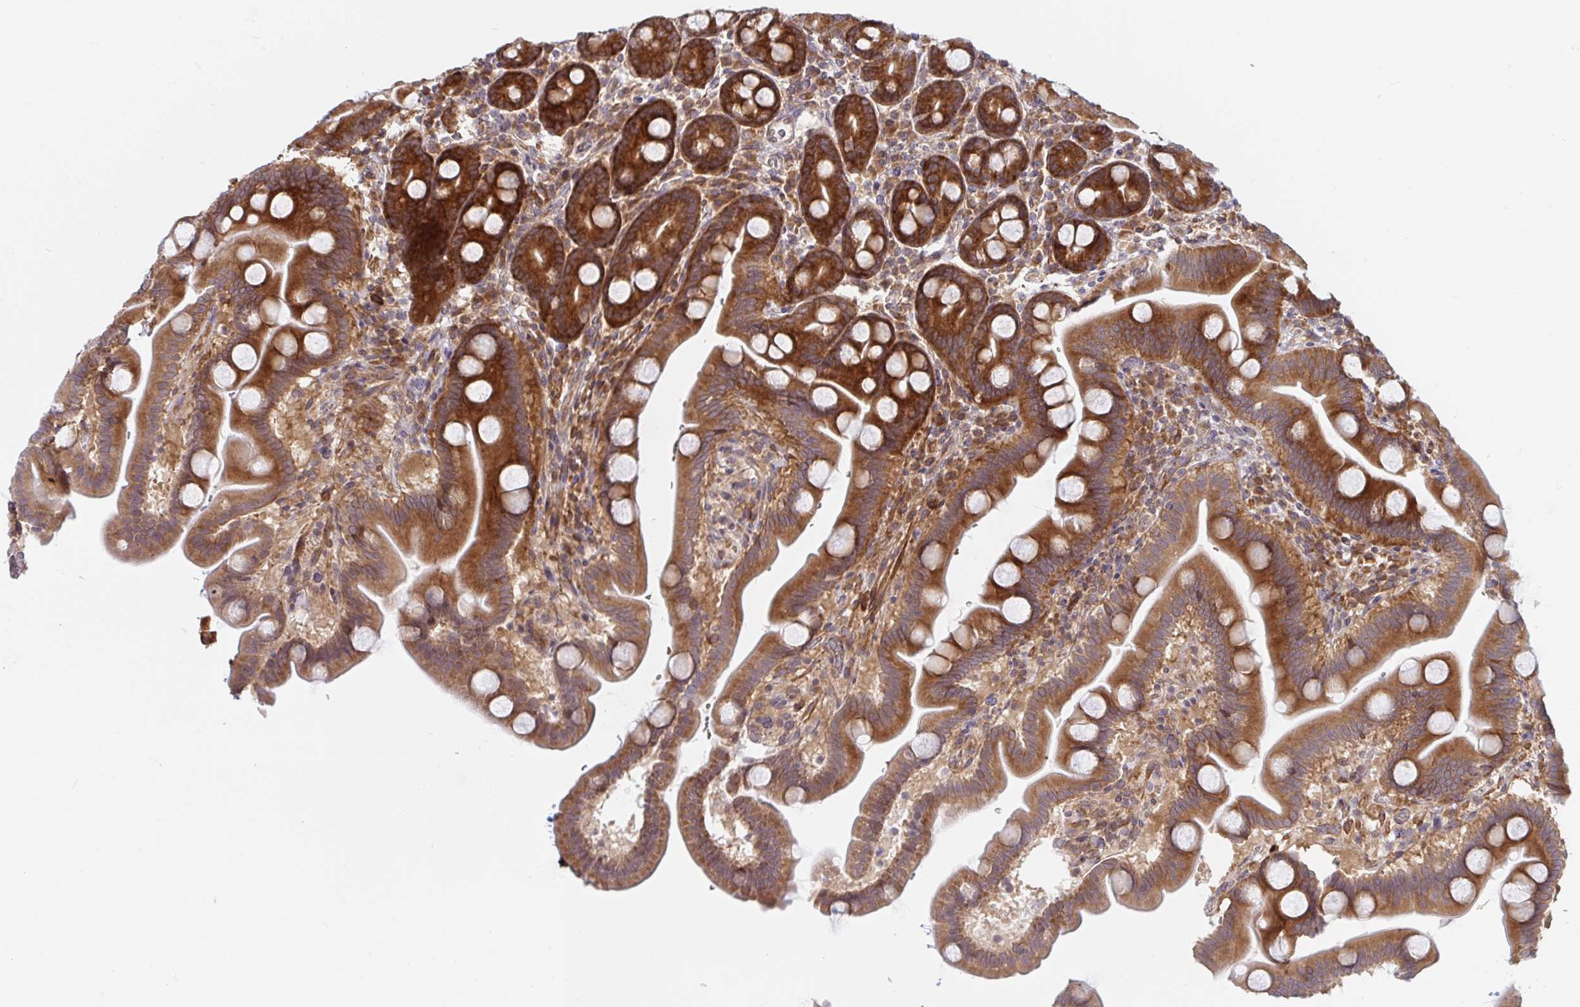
{"staining": {"intensity": "strong", "quantity": ">75%", "location": "cytoplasmic/membranous"}, "tissue": "duodenum", "cell_type": "Glandular cells", "image_type": "normal", "snomed": [{"axis": "morphology", "description": "Normal tissue, NOS"}, {"axis": "topography", "description": "Duodenum"}], "caption": "IHC (DAB (3,3'-diaminobenzidine)) staining of normal human duodenum reveals strong cytoplasmic/membranous protein staining in about >75% of glandular cells. (Stains: DAB in brown, nuclei in blue, Microscopy: brightfield microscopy at high magnification).", "gene": "LARP1", "patient": {"sex": "male", "age": 59}}